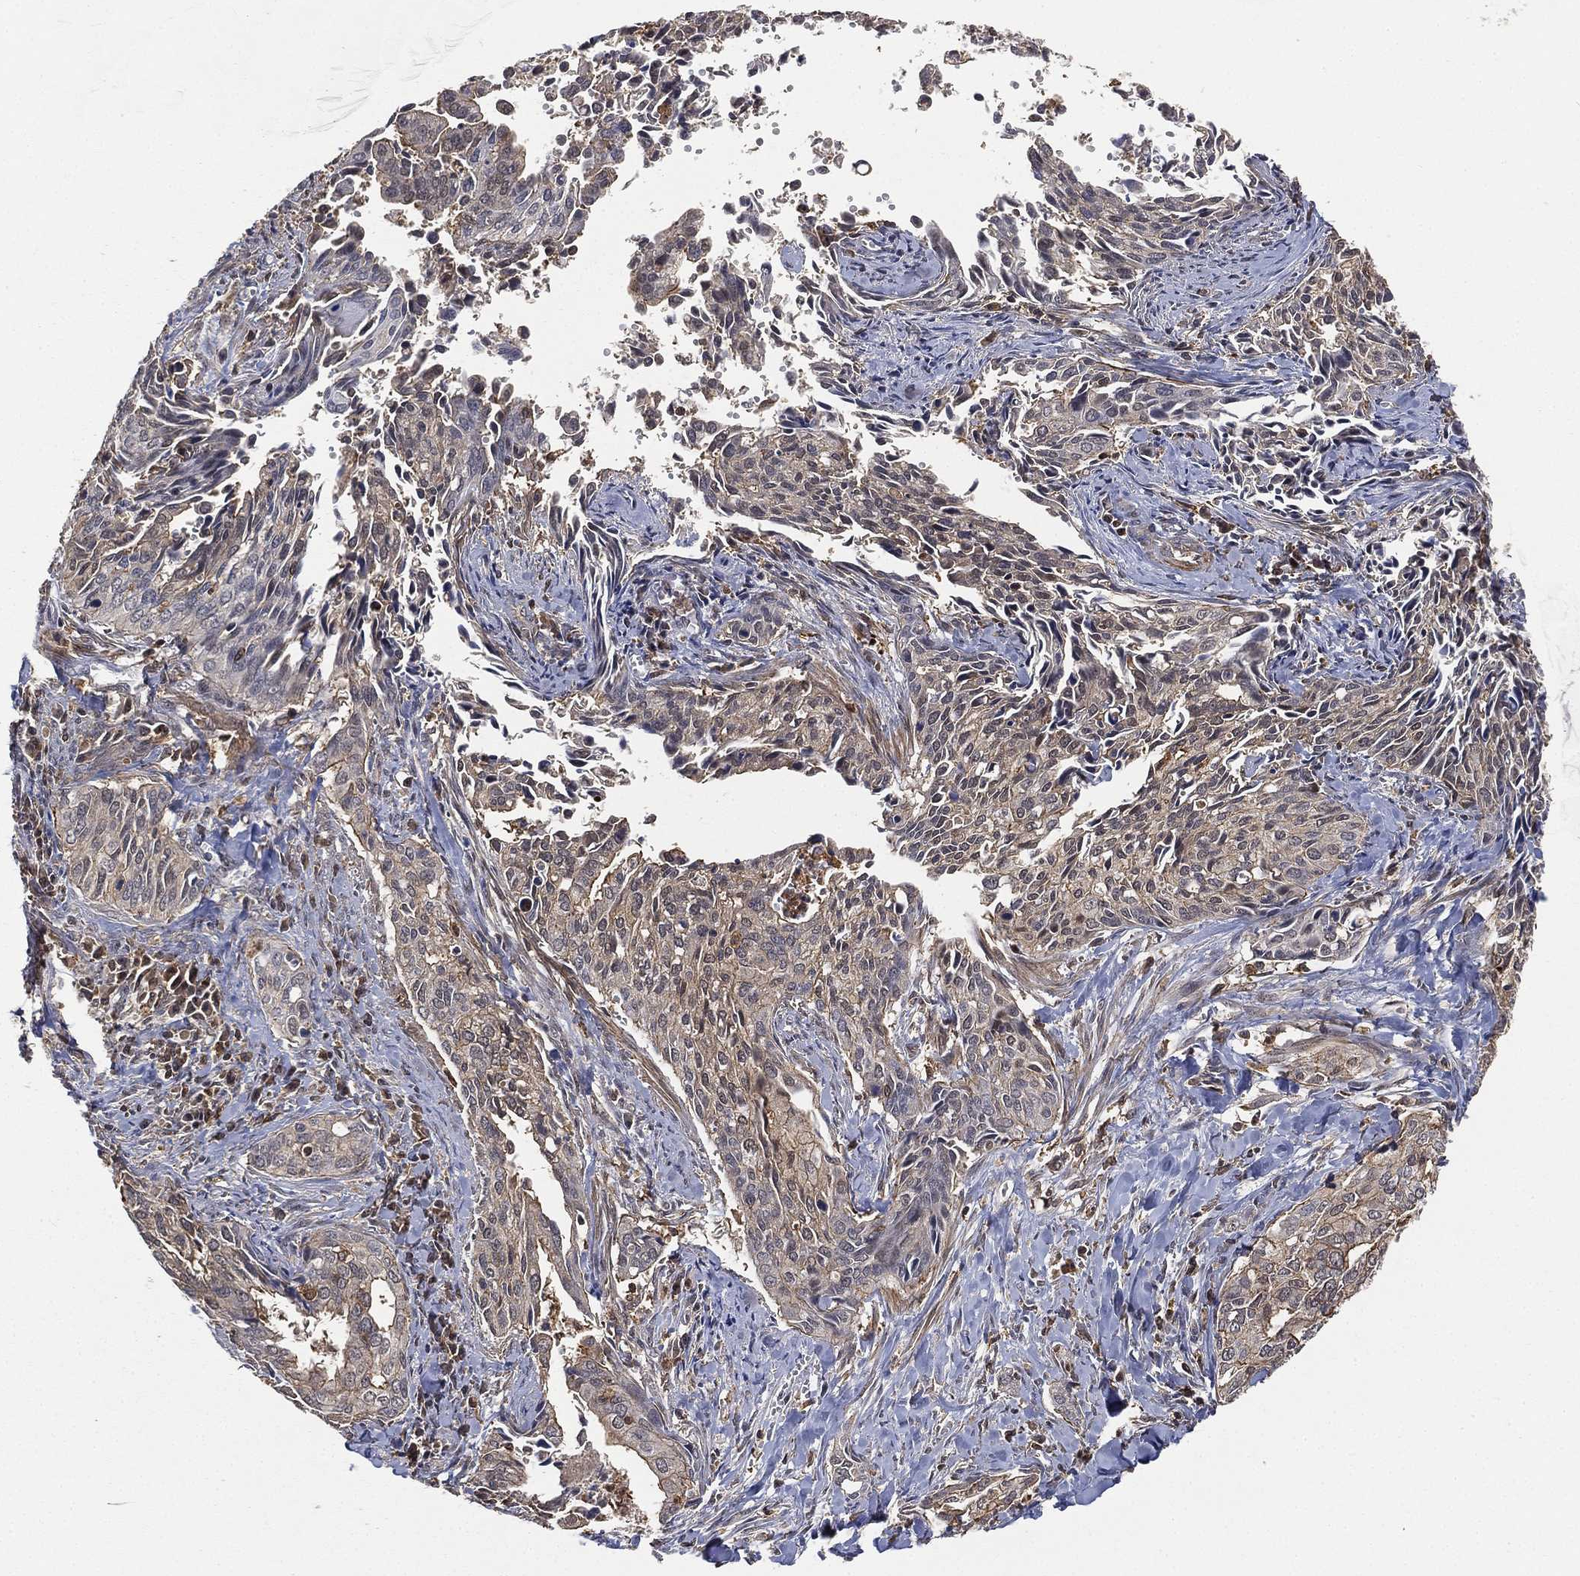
{"staining": {"intensity": "negative", "quantity": "none", "location": "none"}, "tissue": "cervical cancer", "cell_type": "Tumor cells", "image_type": "cancer", "snomed": [{"axis": "morphology", "description": "Squamous cell carcinoma, NOS"}, {"axis": "topography", "description": "Cervix"}], "caption": "Immunohistochemistry (IHC) of human squamous cell carcinoma (cervical) demonstrates no staining in tumor cells.", "gene": "CRYL1", "patient": {"sex": "female", "age": 29}}